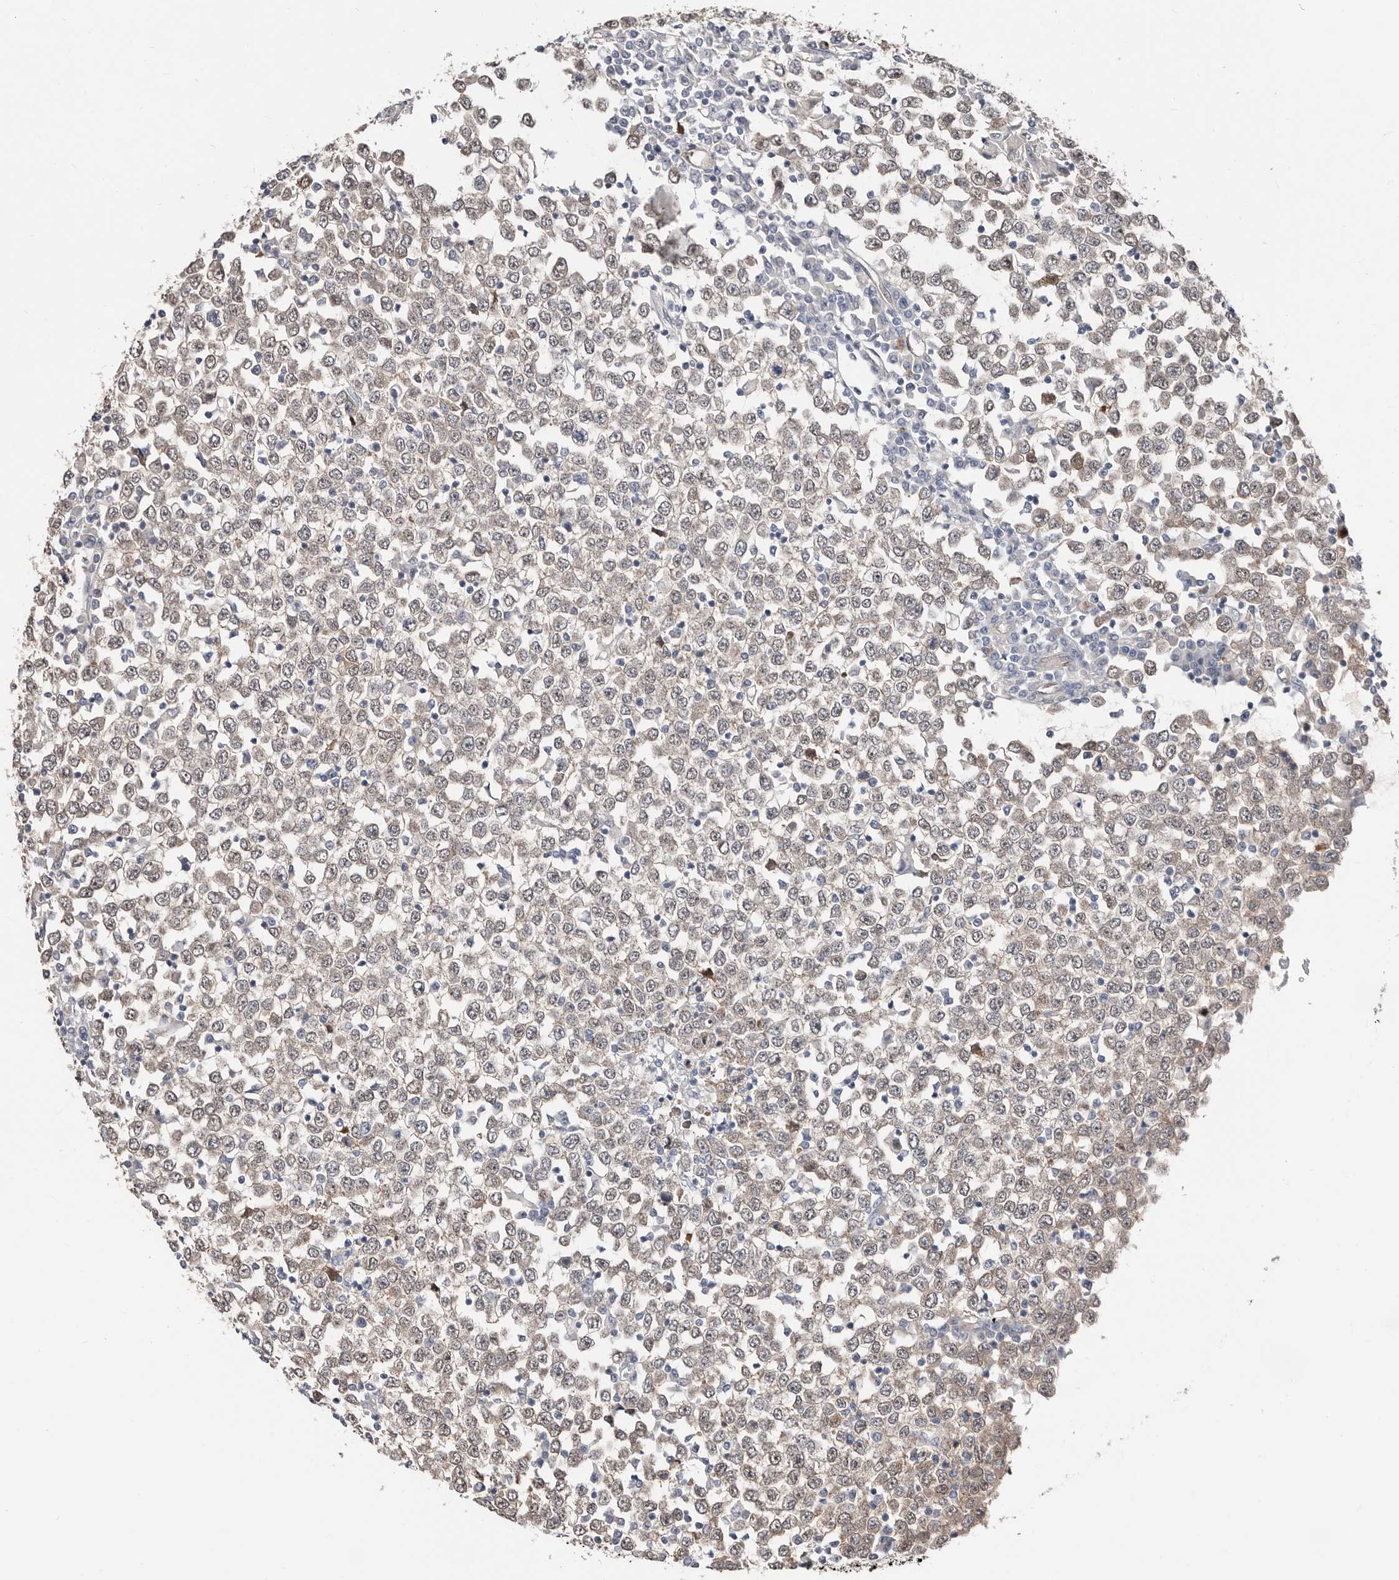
{"staining": {"intensity": "weak", "quantity": ">75%", "location": "cytoplasmic/membranous"}, "tissue": "testis cancer", "cell_type": "Tumor cells", "image_type": "cancer", "snomed": [{"axis": "morphology", "description": "Seminoma, NOS"}, {"axis": "topography", "description": "Testis"}], "caption": "Immunohistochemical staining of seminoma (testis) demonstrates weak cytoplasmic/membranous protein expression in approximately >75% of tumor cells. The staining is performed using DAB (3,3'-diaminobenzidine) brown chromogen to label protein expression. The nuclei are counter-stained blue using hematoxylin.", "gene": "ASRGL1", "patient": {"sex": "male", "age": 65}}